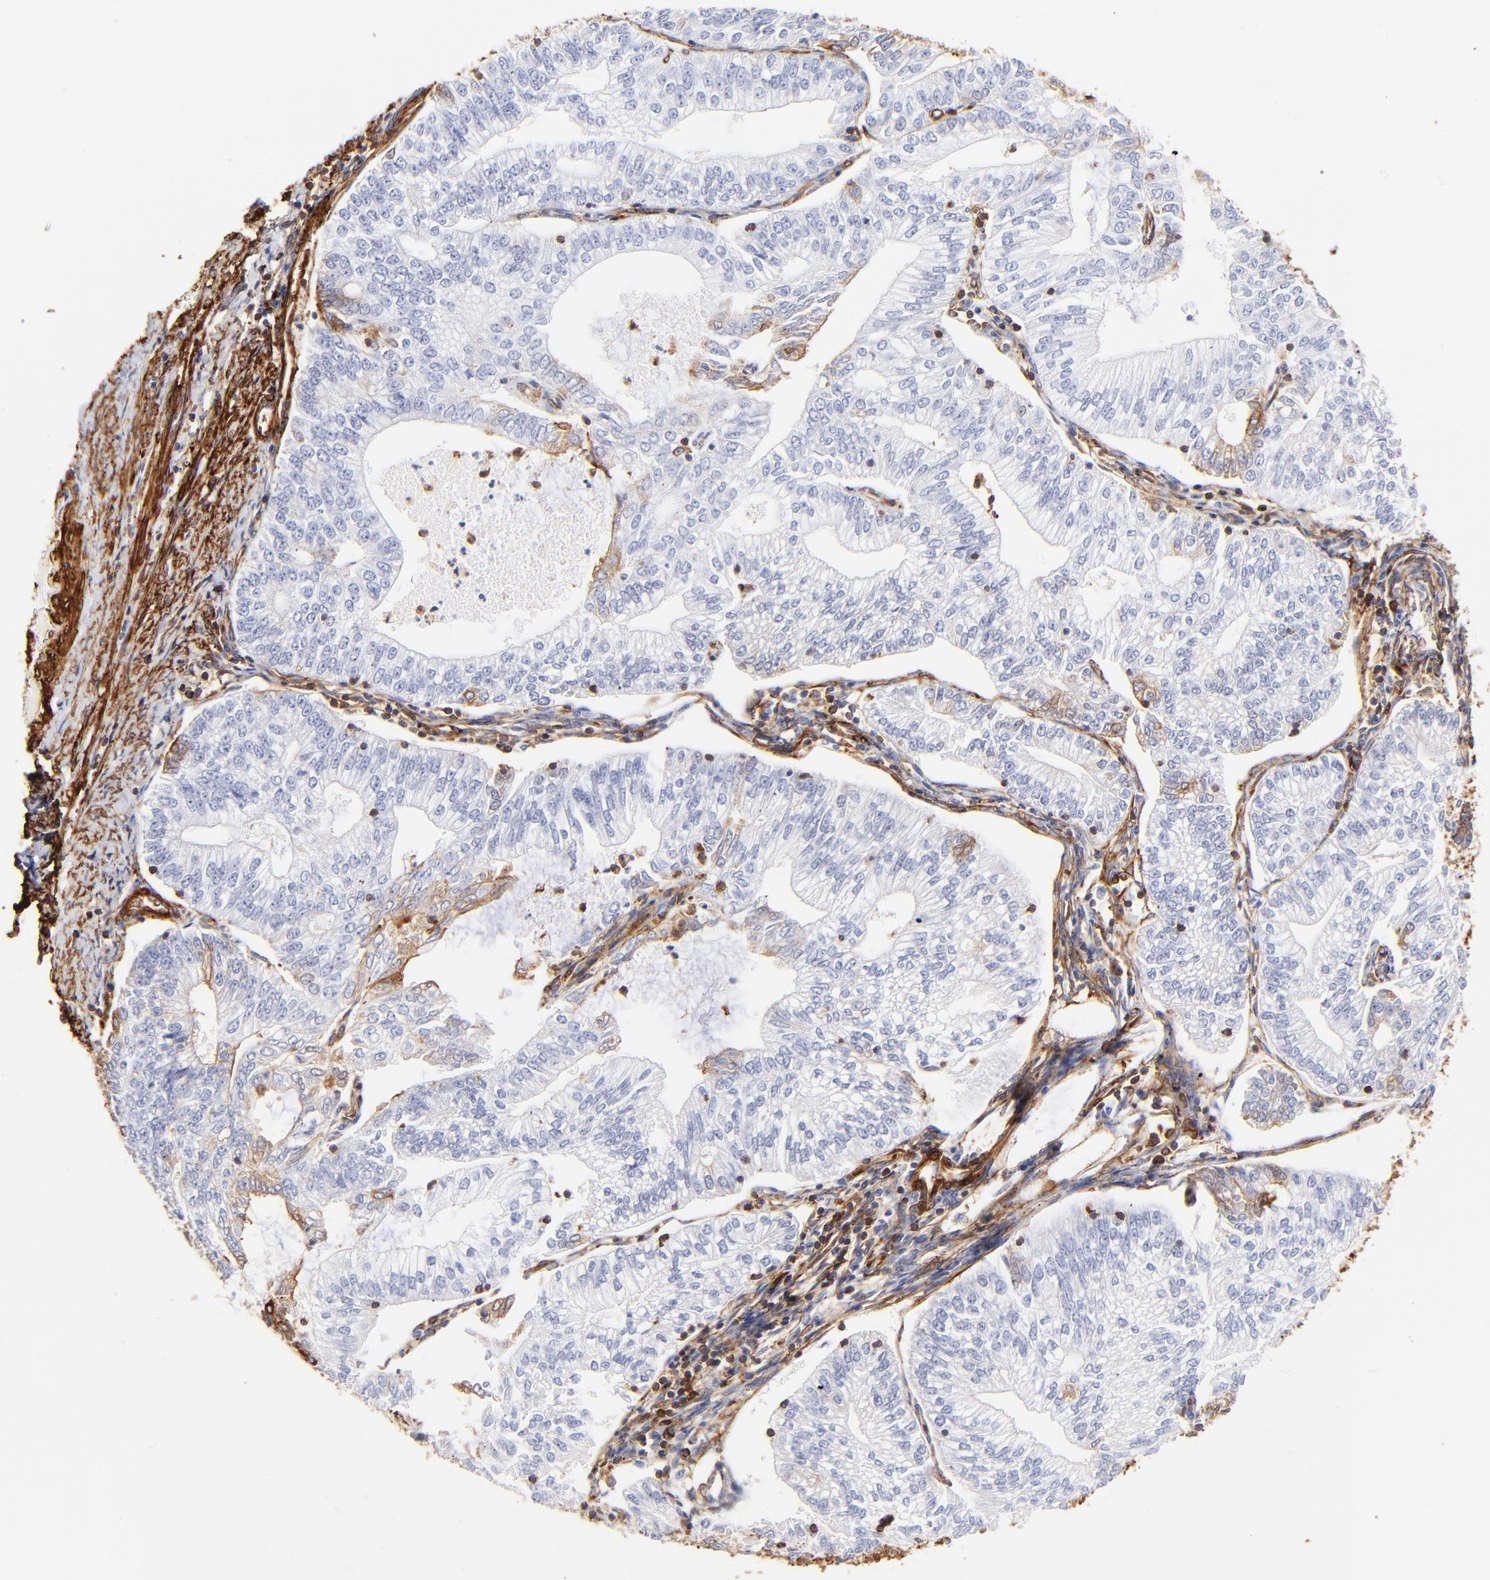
{"staining": {"intensity": "negative", "quantity": "none", "location": "none"}, "tissue": "endometrial cancer", "cell_type": "Tumor cells", "image_type": "cancer", "snomed": [{"axis": "morphology", "description": "Adenocarcinoma, NOS"}, {"axis": "topography", "description": "Endometrium"}], "caption": "Immunohistochemistry of human endometrial cancer (adenocarcinoma) demonstrates no expression in tumor cells.", "gene": "FLNA", "patient": {"sex": "female", "age": 69}}